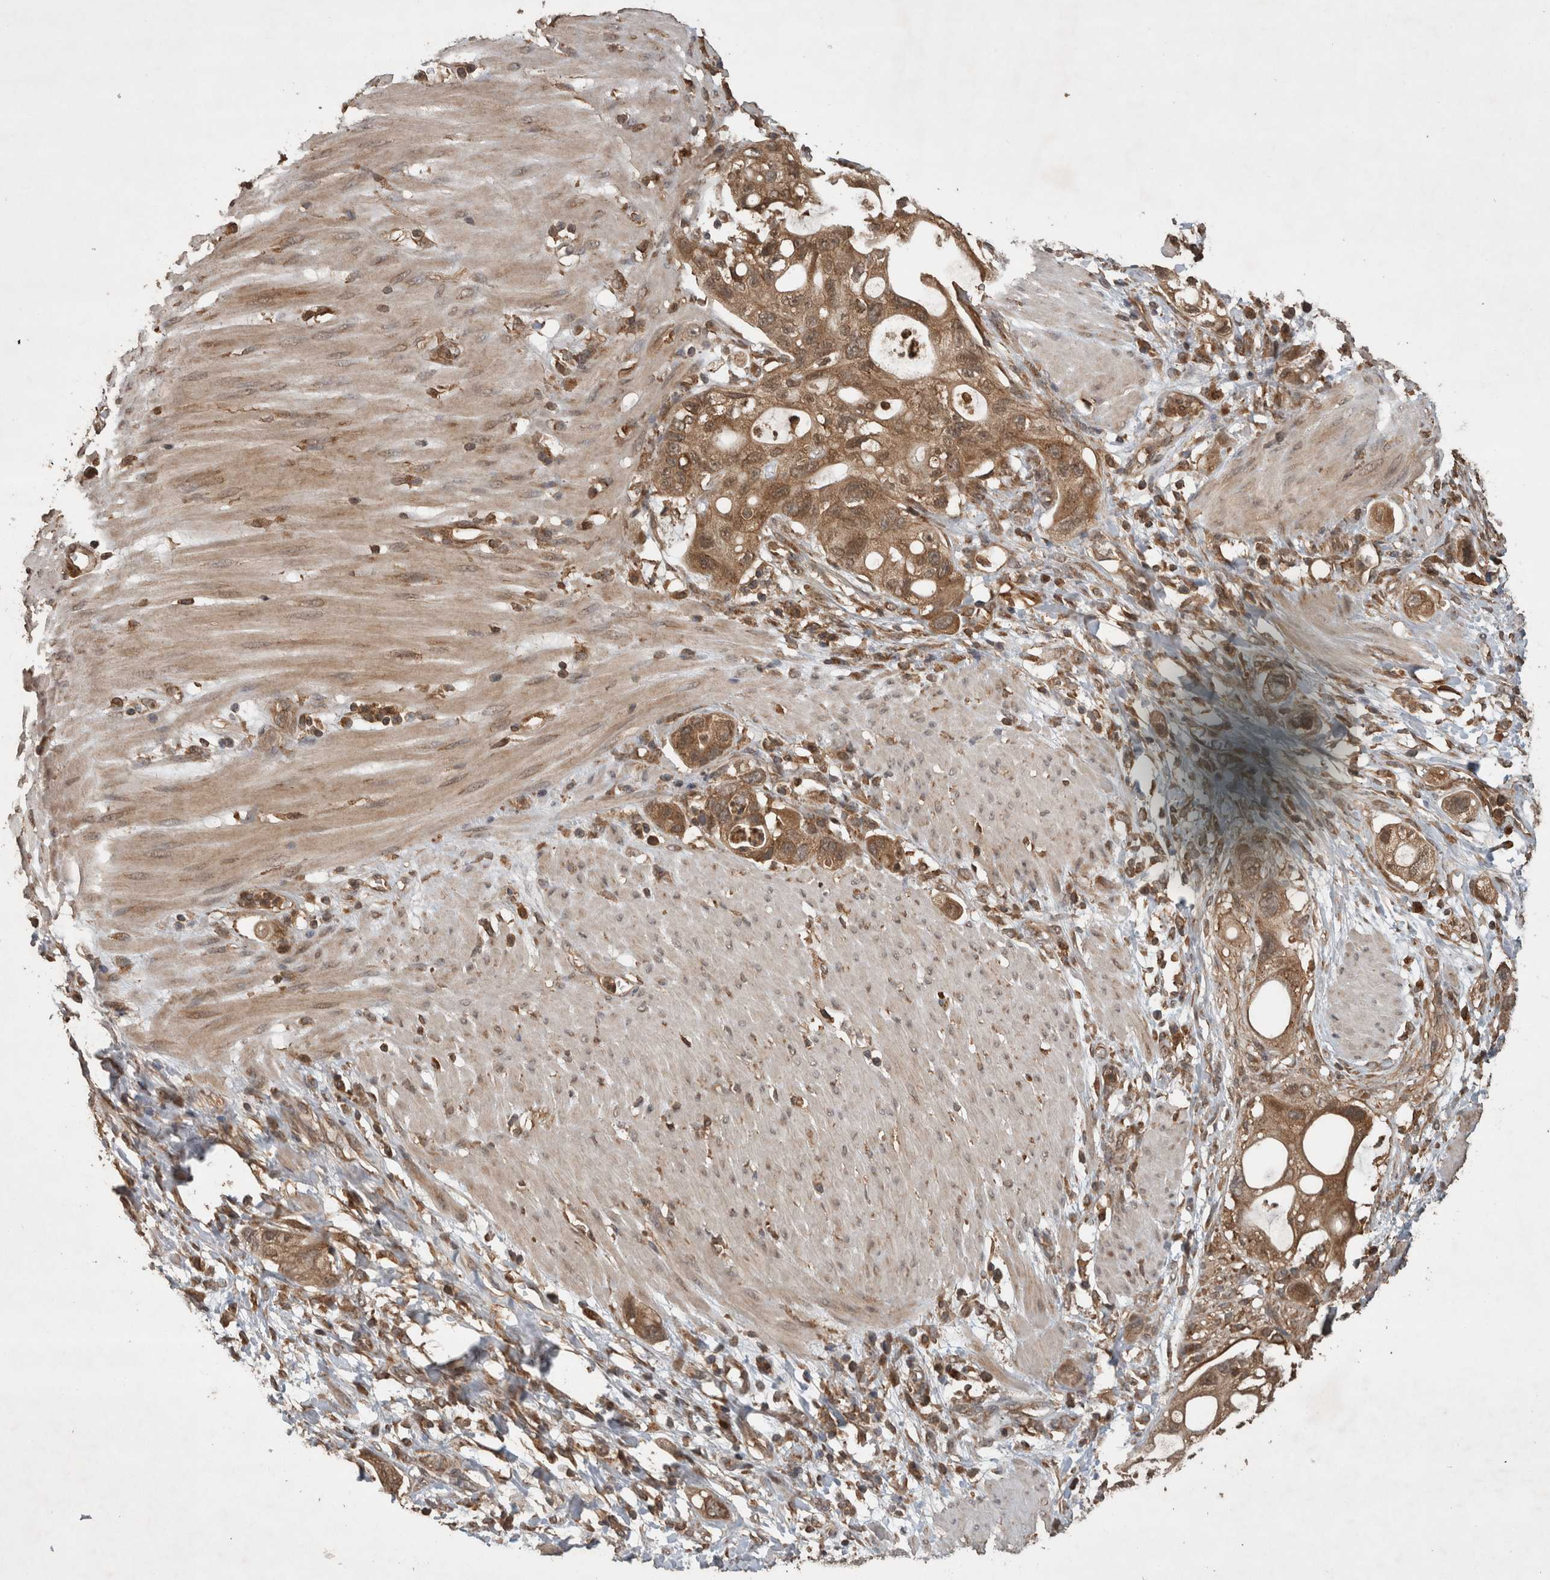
{"staining": {"intensity": "moderate", "quantity": ">75%", "location": "cytoplasmic/membranous"}, "tissue": "stomach cancer", "cell_type": "Tumor cells", "image_type": "cancer", "snomed": [{"axis": "morphology", "description": "Adenocarcinoma, NOS"}, {"axis": "topography", "description": "Stomach"}, {"axis": "topography", "description": "Stomach, lower"}], "caption": "The photomicrograph shows immunohistochemical staining of stomach cancer. There is moderate cytoplasmic/membranous staining is appreciated in approximately >75% of tumor cells. The protein of interest is stained brown, and the nuclei are stained in blue (DAB IHC with brightfield microscopy, high magnification).", "gene": "OTUD7B", "patient": {"sex": "female", "age": 48}}